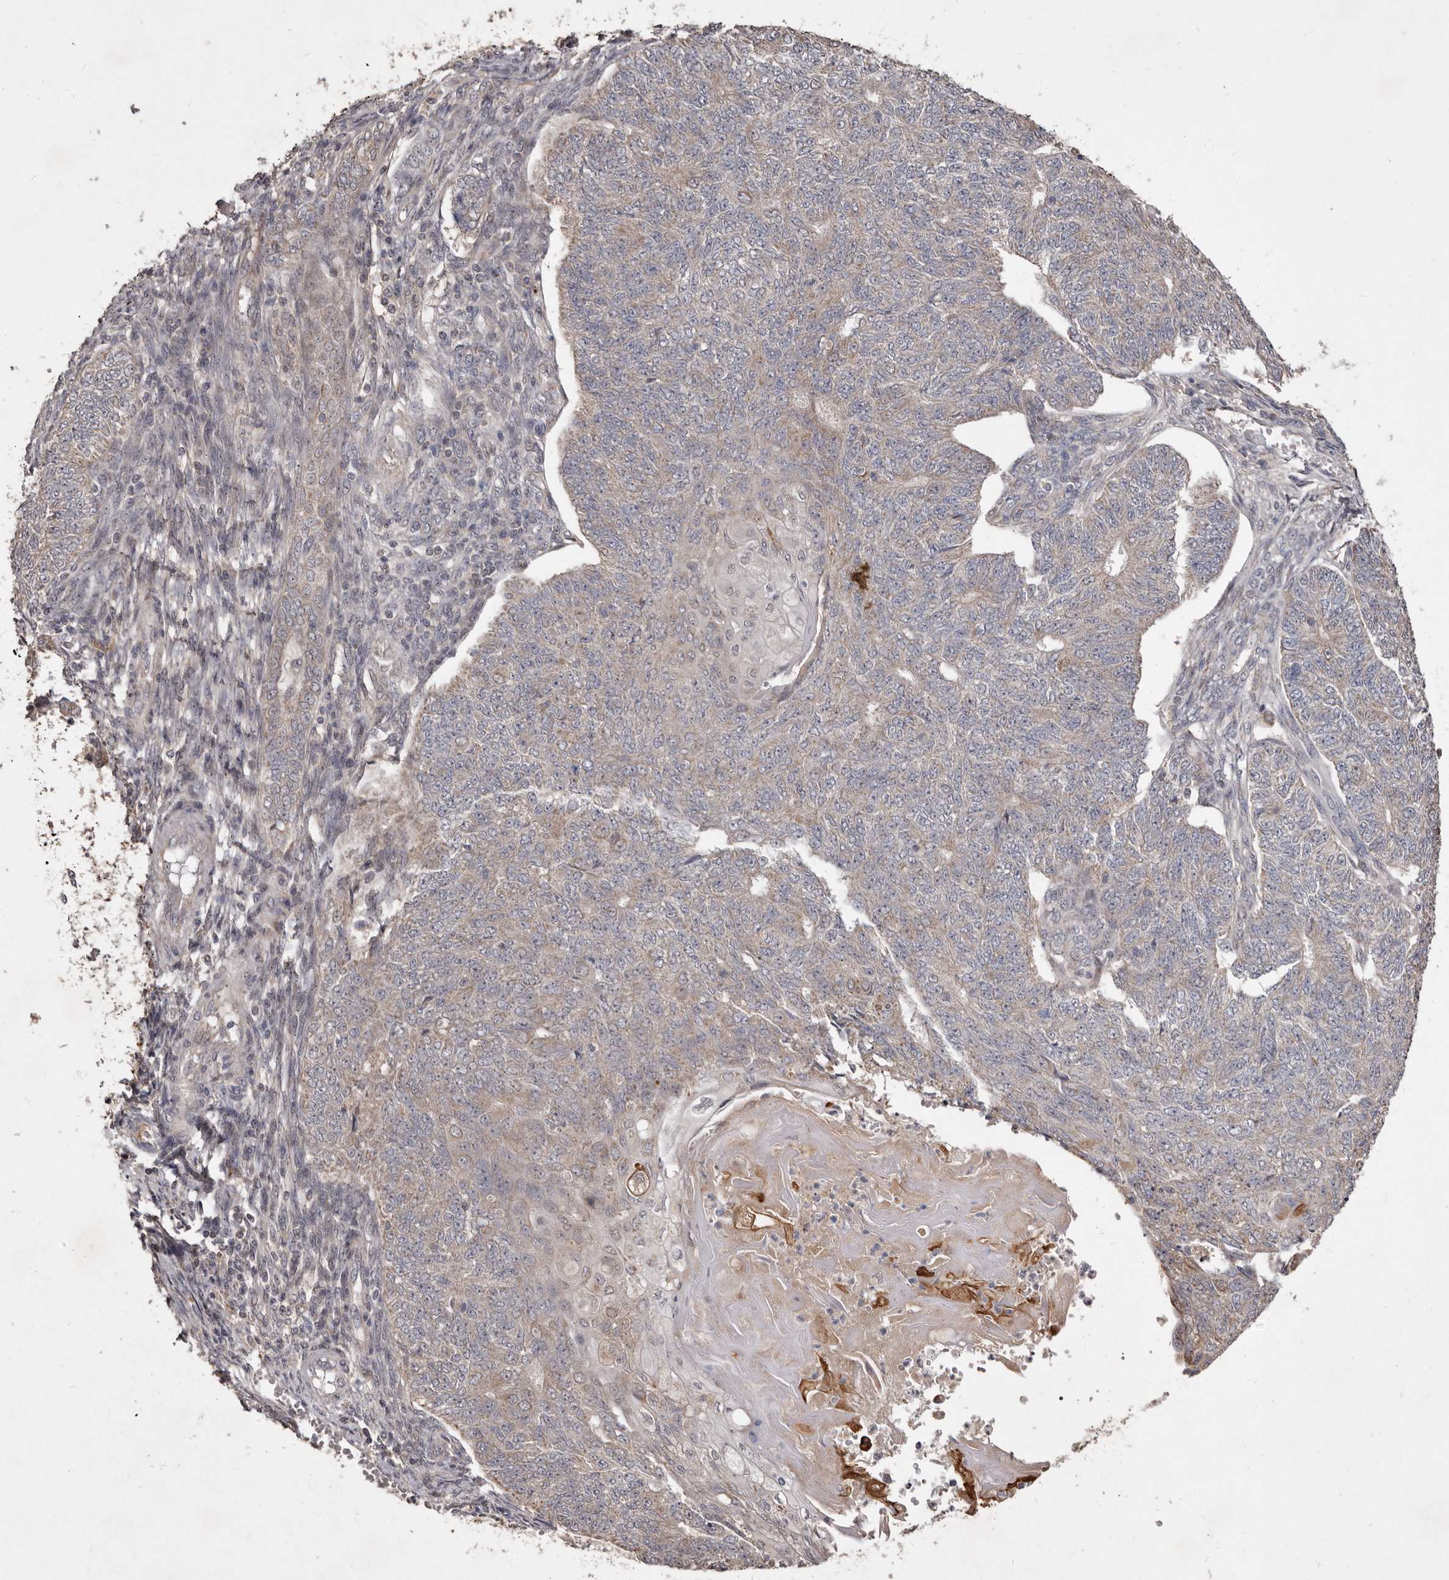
{"staining": {"intensity": "weak", "quantity": "25%-75%", "location": "cytoplasmic/membranous"}, "tissue": "endometrial cancer", "cell_type": "Tumor cells", "image_type": "cancer", "snomed": [{"axis": "morphology", "description": "Adenocarcinoma, NOS"}, {"axis": "topography", "description": "Endometrium"}], "caption": "Adenocarcinoma (endometrial) stained with a protein marker displays weak staining in tumor cells.", "gene": "FLAD1", "patient": {"sex": "female", "age": 32}}